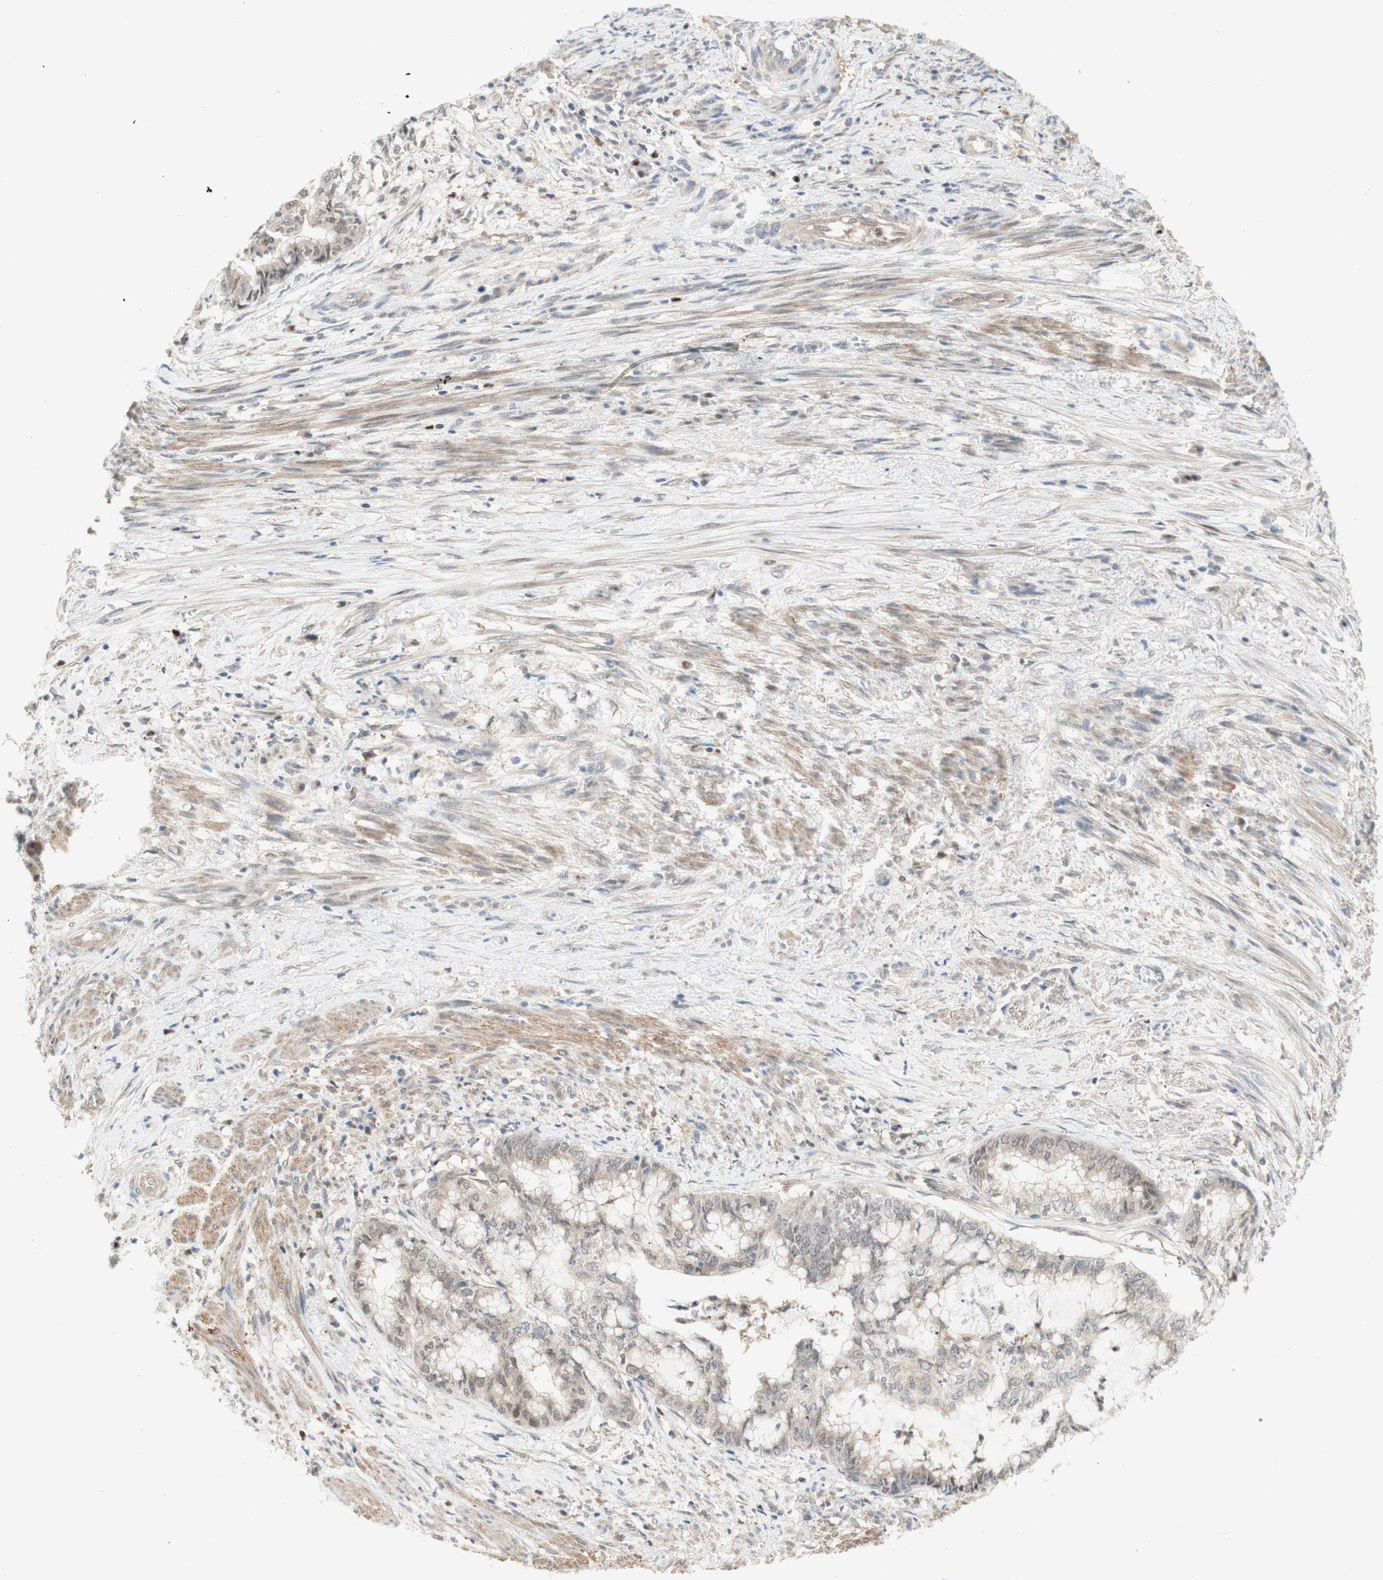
{"staining": {"intensity": "weak", "quantity": "25%-75%", "location": "cytoplasmic/membranous,nuclear"}, "tissue": "endometrial cancer", "cell_type": "Tumor cells", "image_type": "cancer", "snomed": [{"axis": "morphology", "description": "Necrosis, NOS"}, {"axis": "morphology", "description": "Adenocarcinoma, NOS"}, {"axis": "topography", "description": "Endometrium"}], "caption": "Adenocarcinoma (endometrial) was stained to show a protein in brown. There is low levels of weak cytoplasmic/membranous and nuclear expression in about 25%-75% of tumor cells.", "gene": "RFNG", "patient": {"sex": "female", "age": 79}}